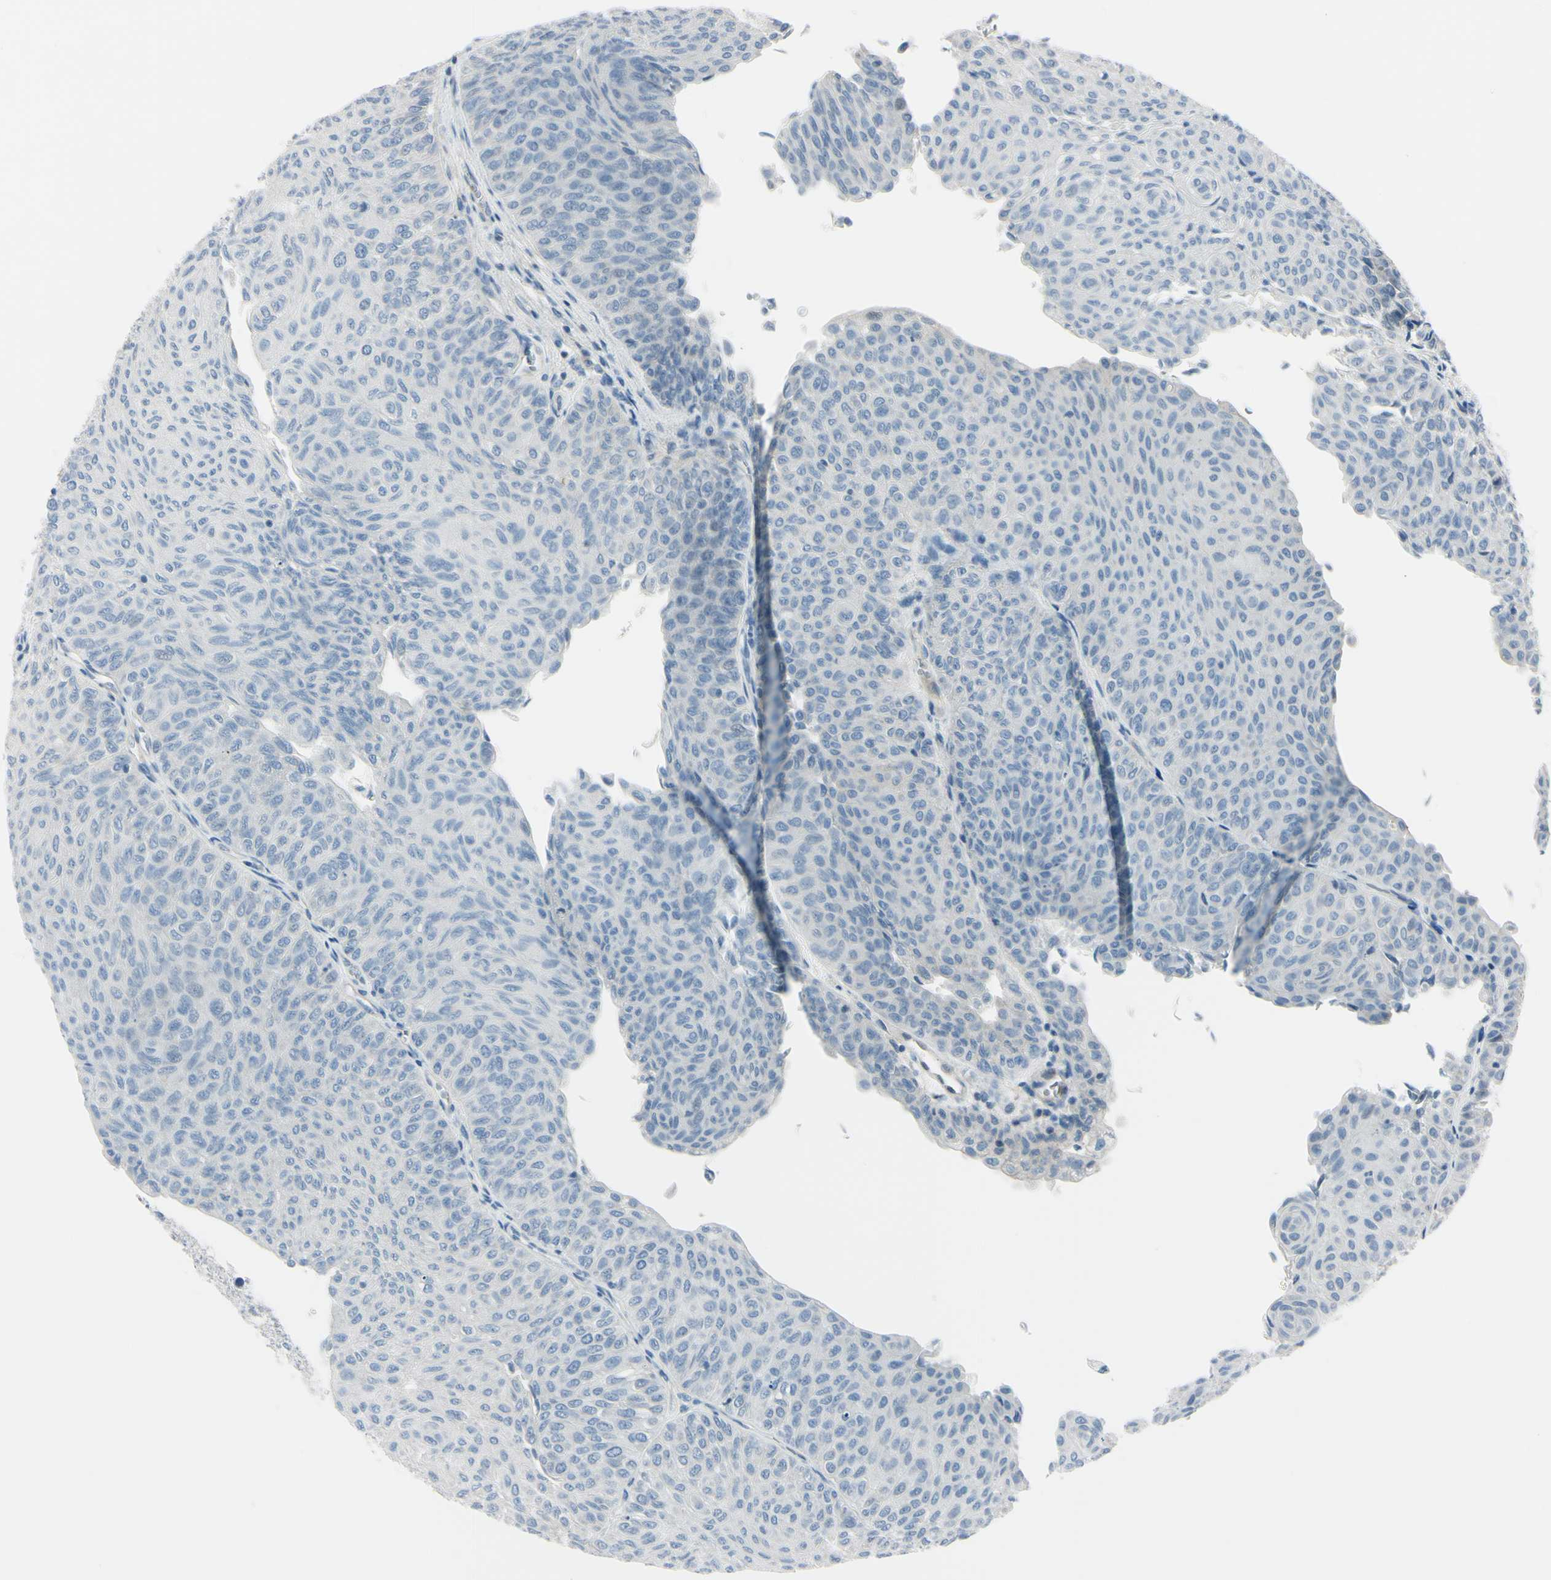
{"staining": {"intensity": "negative", "quantity": "none", "location": "none"}, "tissue": "urothelial cancer", "cell_type": "Tumor cells", "image_type": "cancer", "snomed": [{"axis": "morphology", "description": "Urothelial carcinoma, Low grade"}, {"axis": "topography", "description": "Urinary bladder"}], "caption": "This is an immunohistochemistry histopathology image of low-grade urothelial carcinoma. There is no positivity in tumor cells.", "gene": "ASB9", "patient": {"sex": "male", "age": 78}}